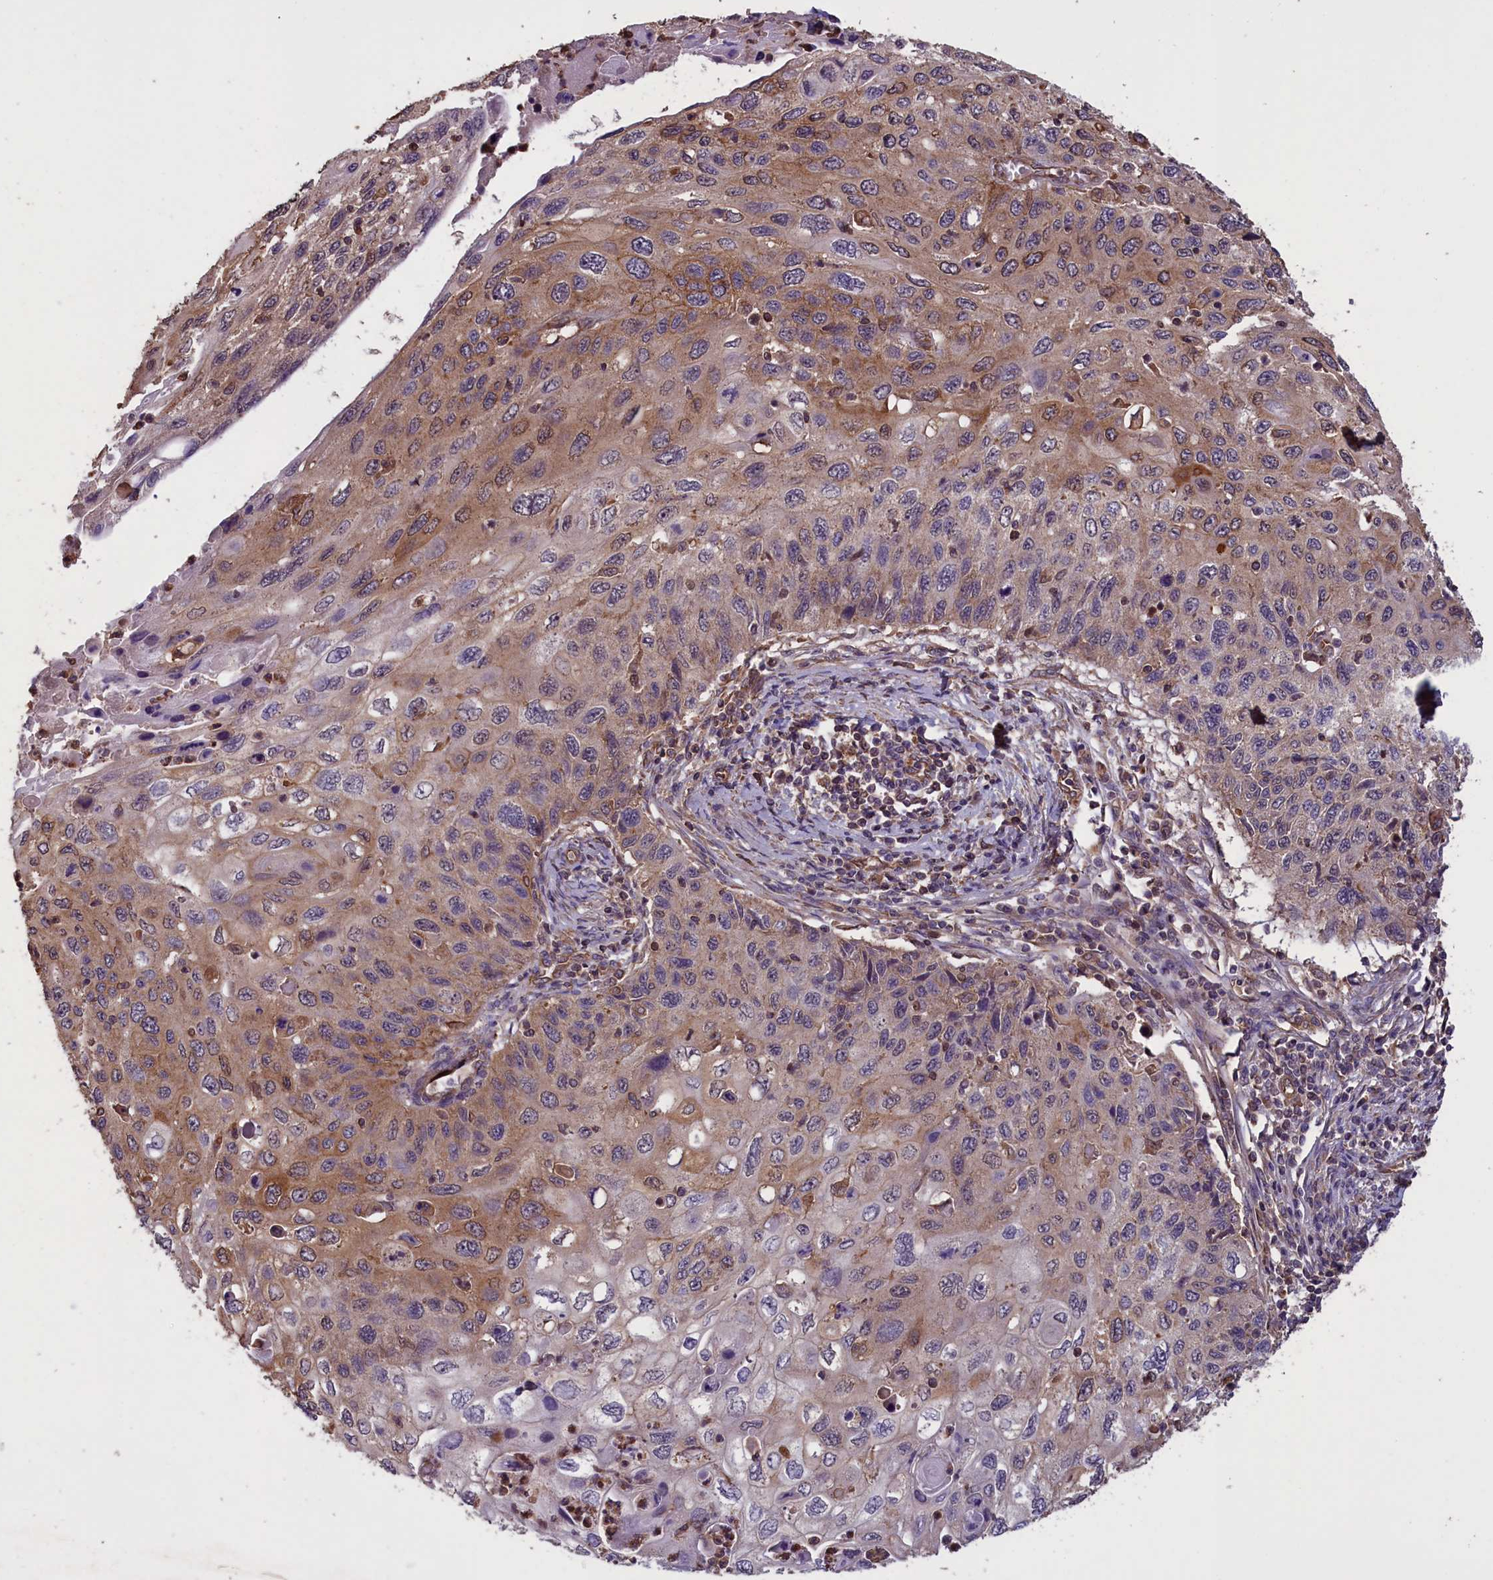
{"staining": {"intensity": "moderate", "quantity": "<25%", "location": "cytoplasmic/membranous"}, "tissue": "cervical cancer", "cell_type": "Tumor cells", "image_type": "cancer", "snomed": [{"axis": "morphology", "description": "Squamous cell carcinoma, NOS"}, {"axis": "topography", "description": "Cervix"}], "caption": "A high-resolution micrograph shows immunohistochemistry (IHC) staining of cervical cancer, which shows moderate cytoplasmic/membranous staining in about <25% of tumor cells.", "gene": "DAPK3", "patient": {"sex": "female", "age": 70}}